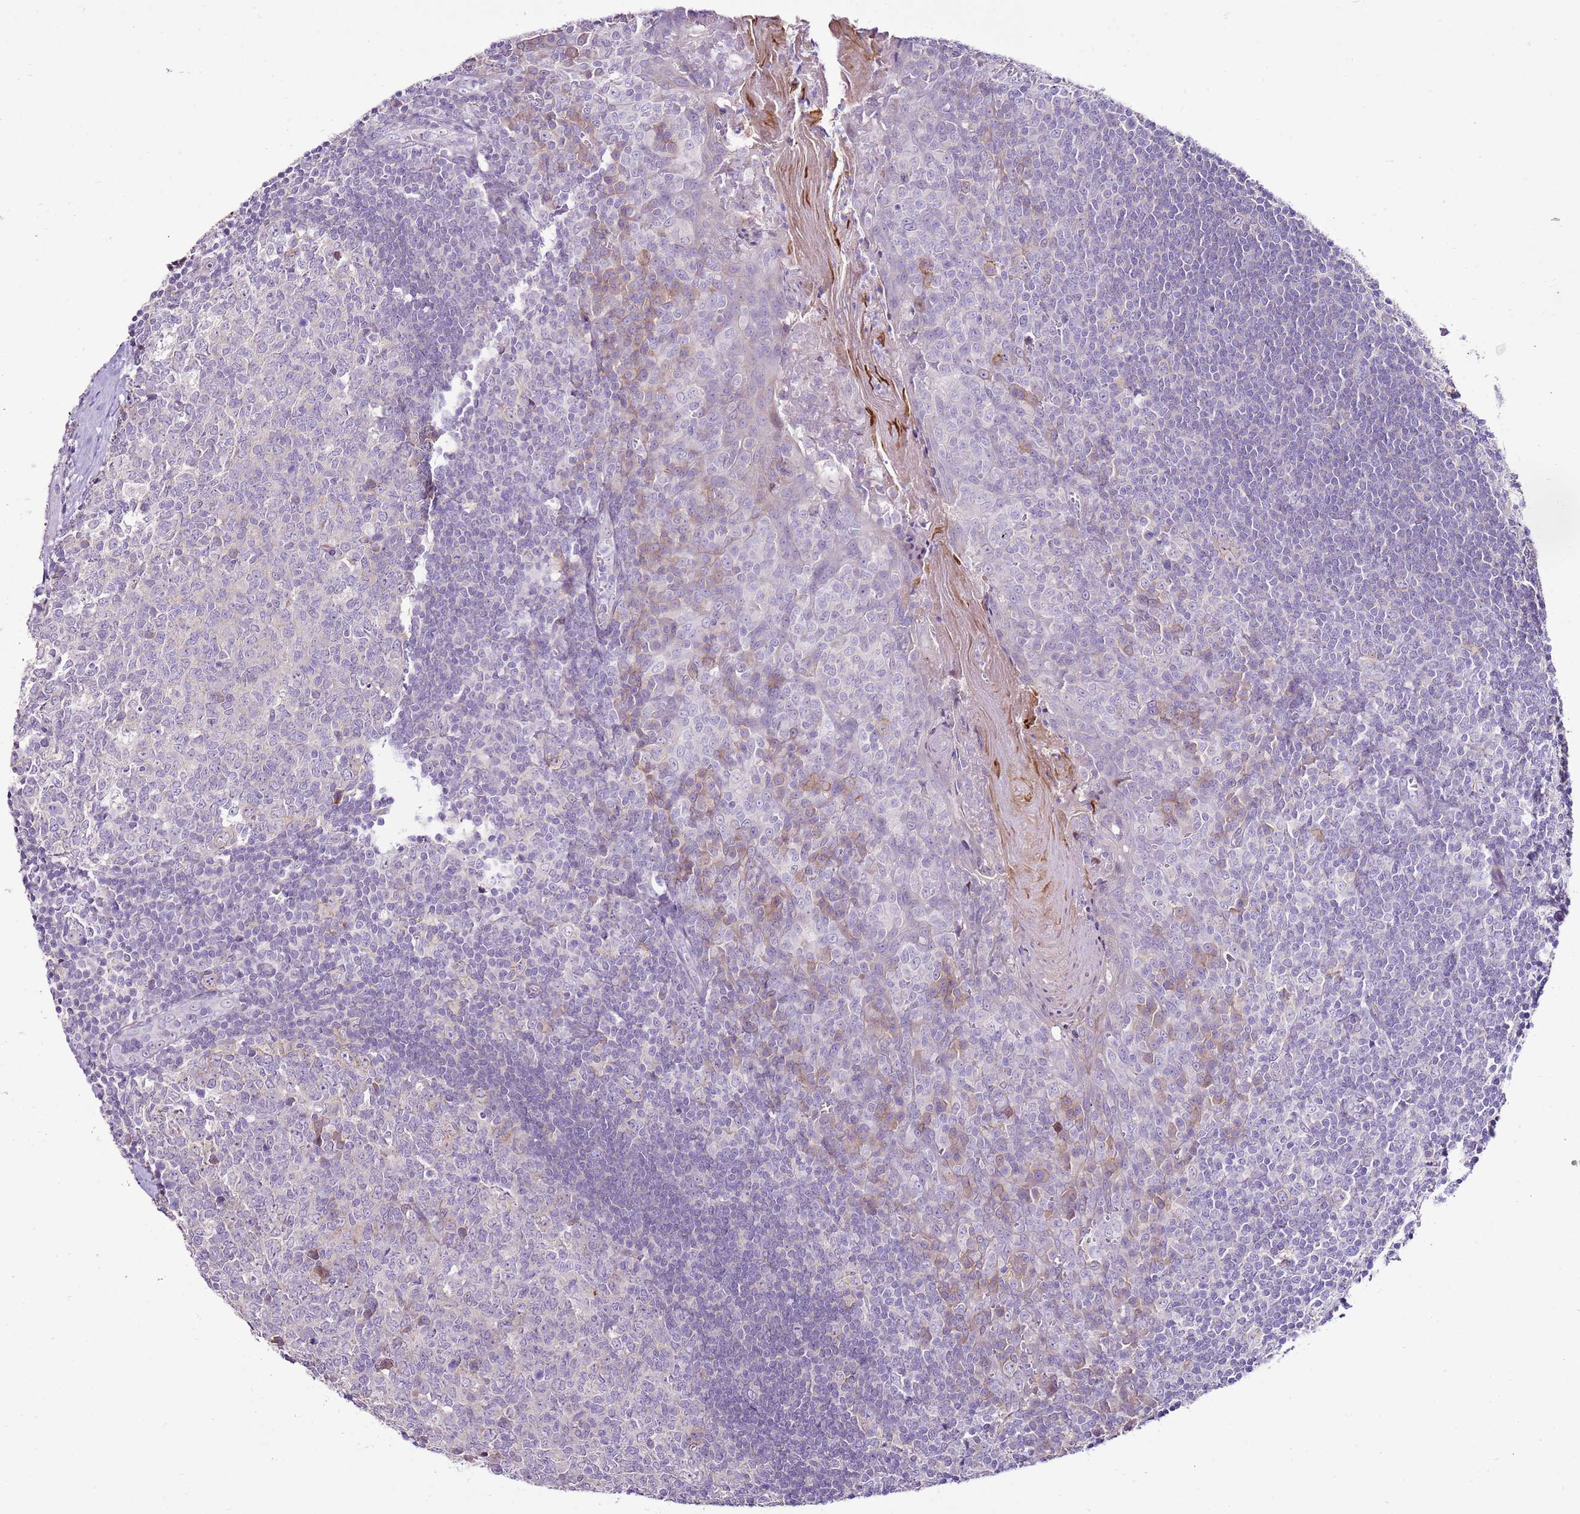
{"staining": {"intensity": "negative", "quantity": "none", "location": "none"}, "tissue": "tonsil", "cell_type": "Germinal center cells", "image_type": "normal", "snomed": [{"axis": "morphology", "description": "Normal tissue, NOS"}, {"axis": "topography", "description": "Tonsil"}], "caption": "Germinal center cells show no significant protein positivity in unremarkable tonsil. Nuclei are stained in blue.", "gene": "SLC38A5", "patient": {"sex": "male", "age": 27}}